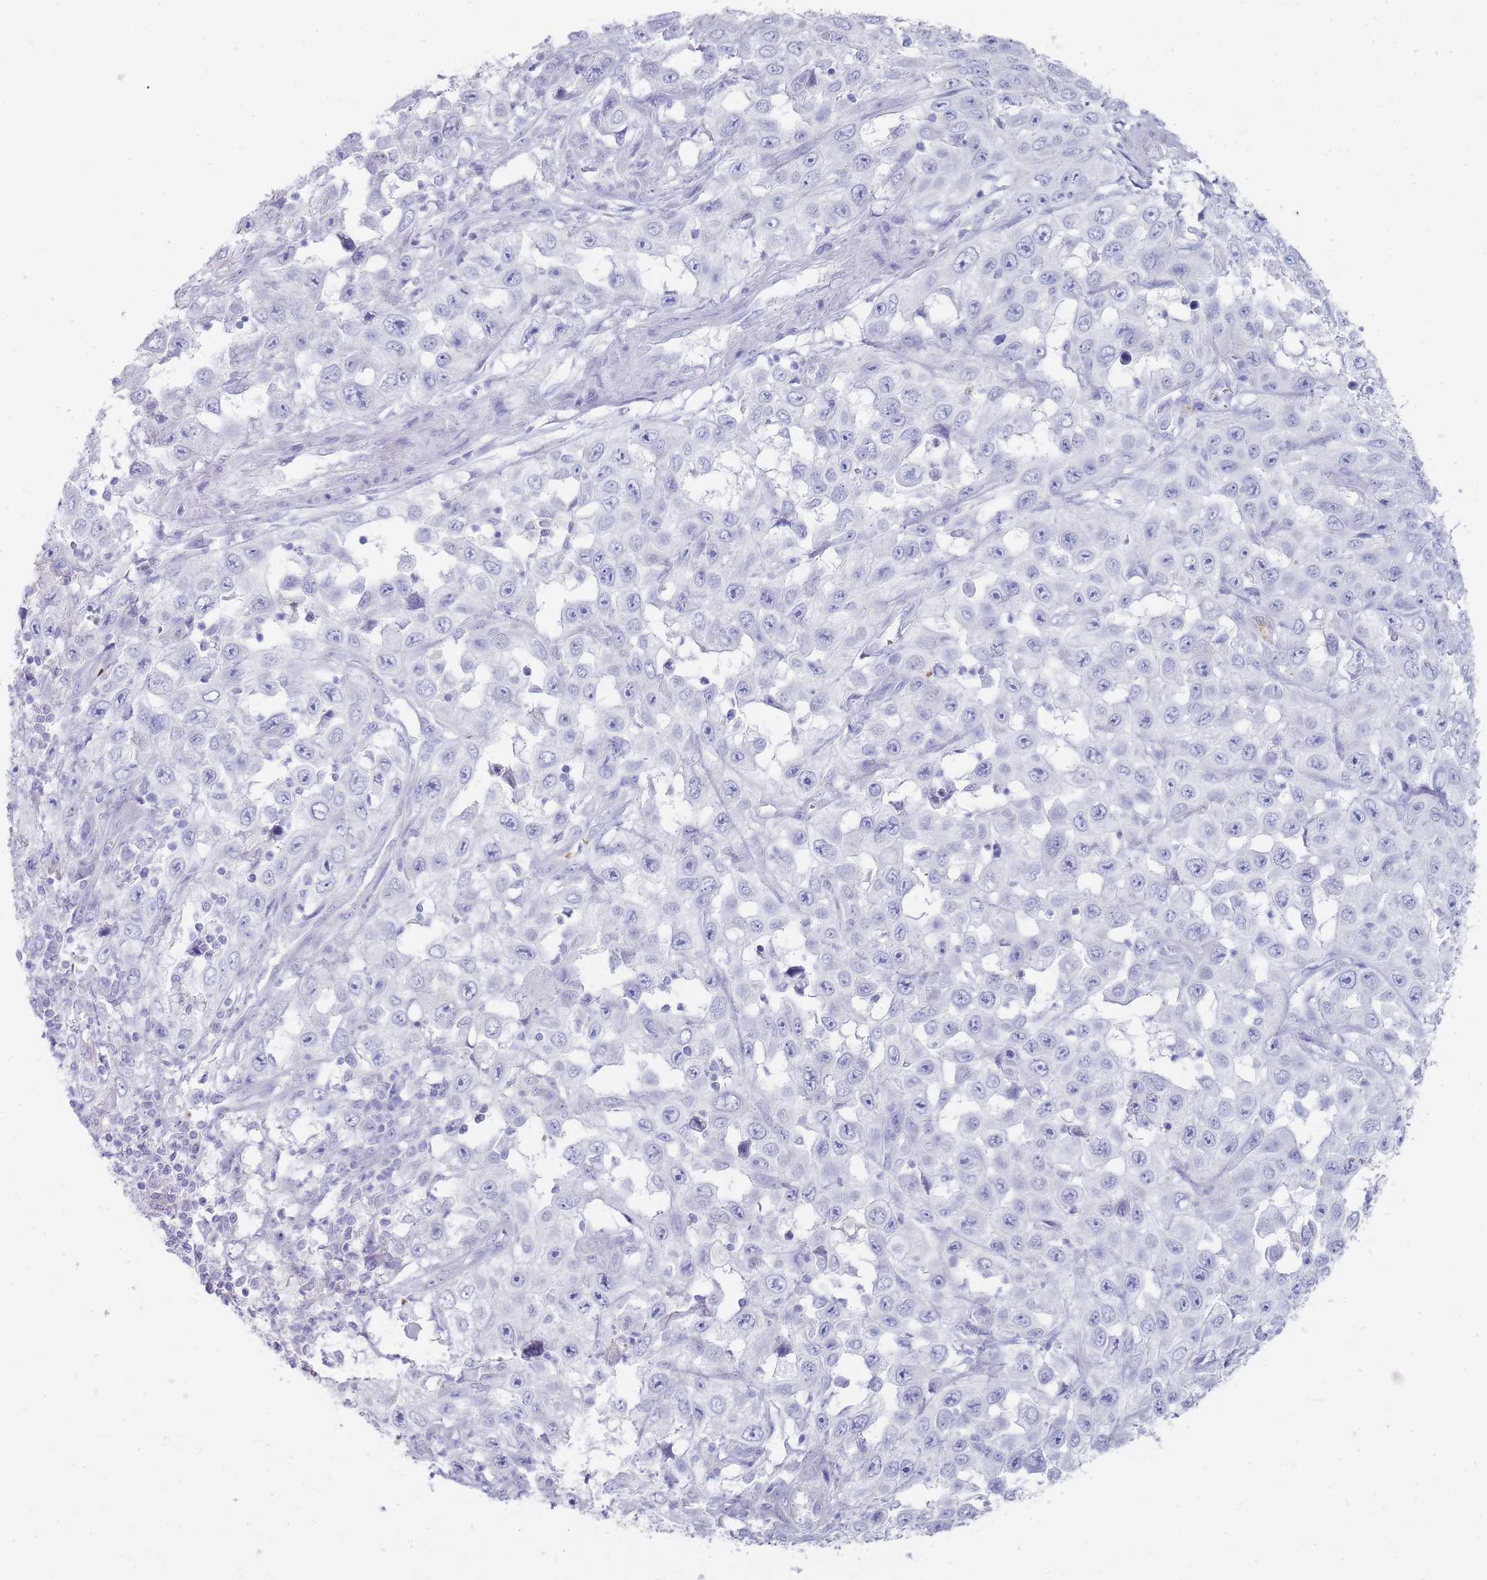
{"staining": {"intensity": "negative", "quantity": "none", "location": "none"}, "tissue": "skin cancer", "cell_type": "Tumor cells", "image_type": "cancer", "snomed": [{"axis": "morphology", "description": "Squamous cell carcinoma, NOS"}, {"axis": "topography", "description": "Skin"}], "caption": "Human skin cancer stained for a protein using immunohistochemistry (IHC) demonstrates no staining in tumor cells.", "gene": "HBG2", "patient": {"sex": "male", "age": 82}}